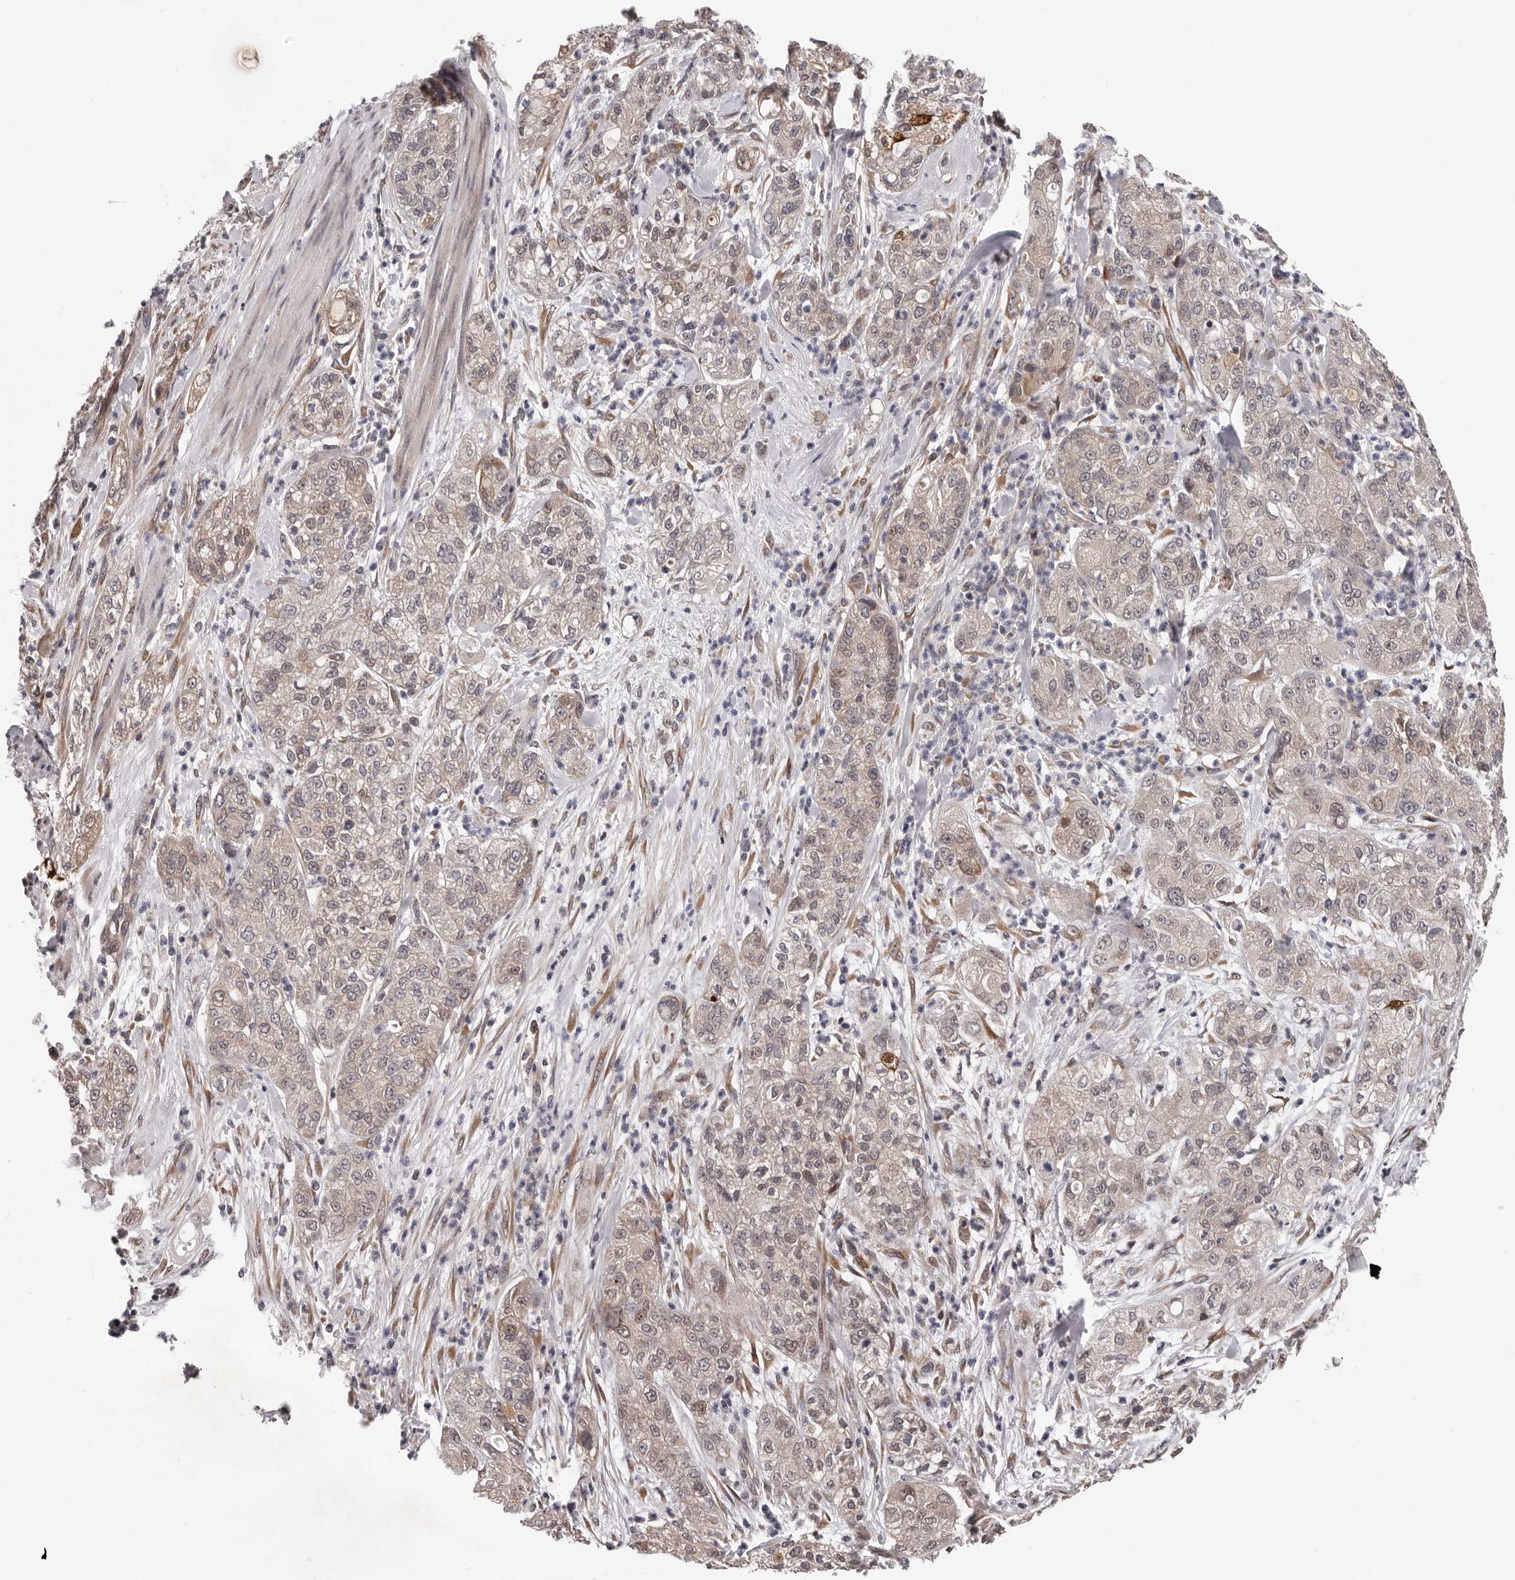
{"staining": {"intensity": "weak", "quantity": ">75%", "location": "cytoplasmic/membranous,nuclear"}, "tissue": "pancreatic cancer", "cell_type": "Tumor cells", "image_type": "cancer", "snomed": [{"axis": "morphology", "description": "Adenocarcinoma, NOS"}, {"axis": "topography", "description": "Pancreas"}], "caption": "DAB immunohistochemical staining of pancreatic cancer exhibits weak cytoplasmic/membranous and nuclear protein staining in about >75% of tumor cells. (Stains: DAB in brown, nuclei in blue, Microscopy: brightfield microscopy at high magnification).", "gene": "MED8", "patient": {"sex": "female", "age": 78}}